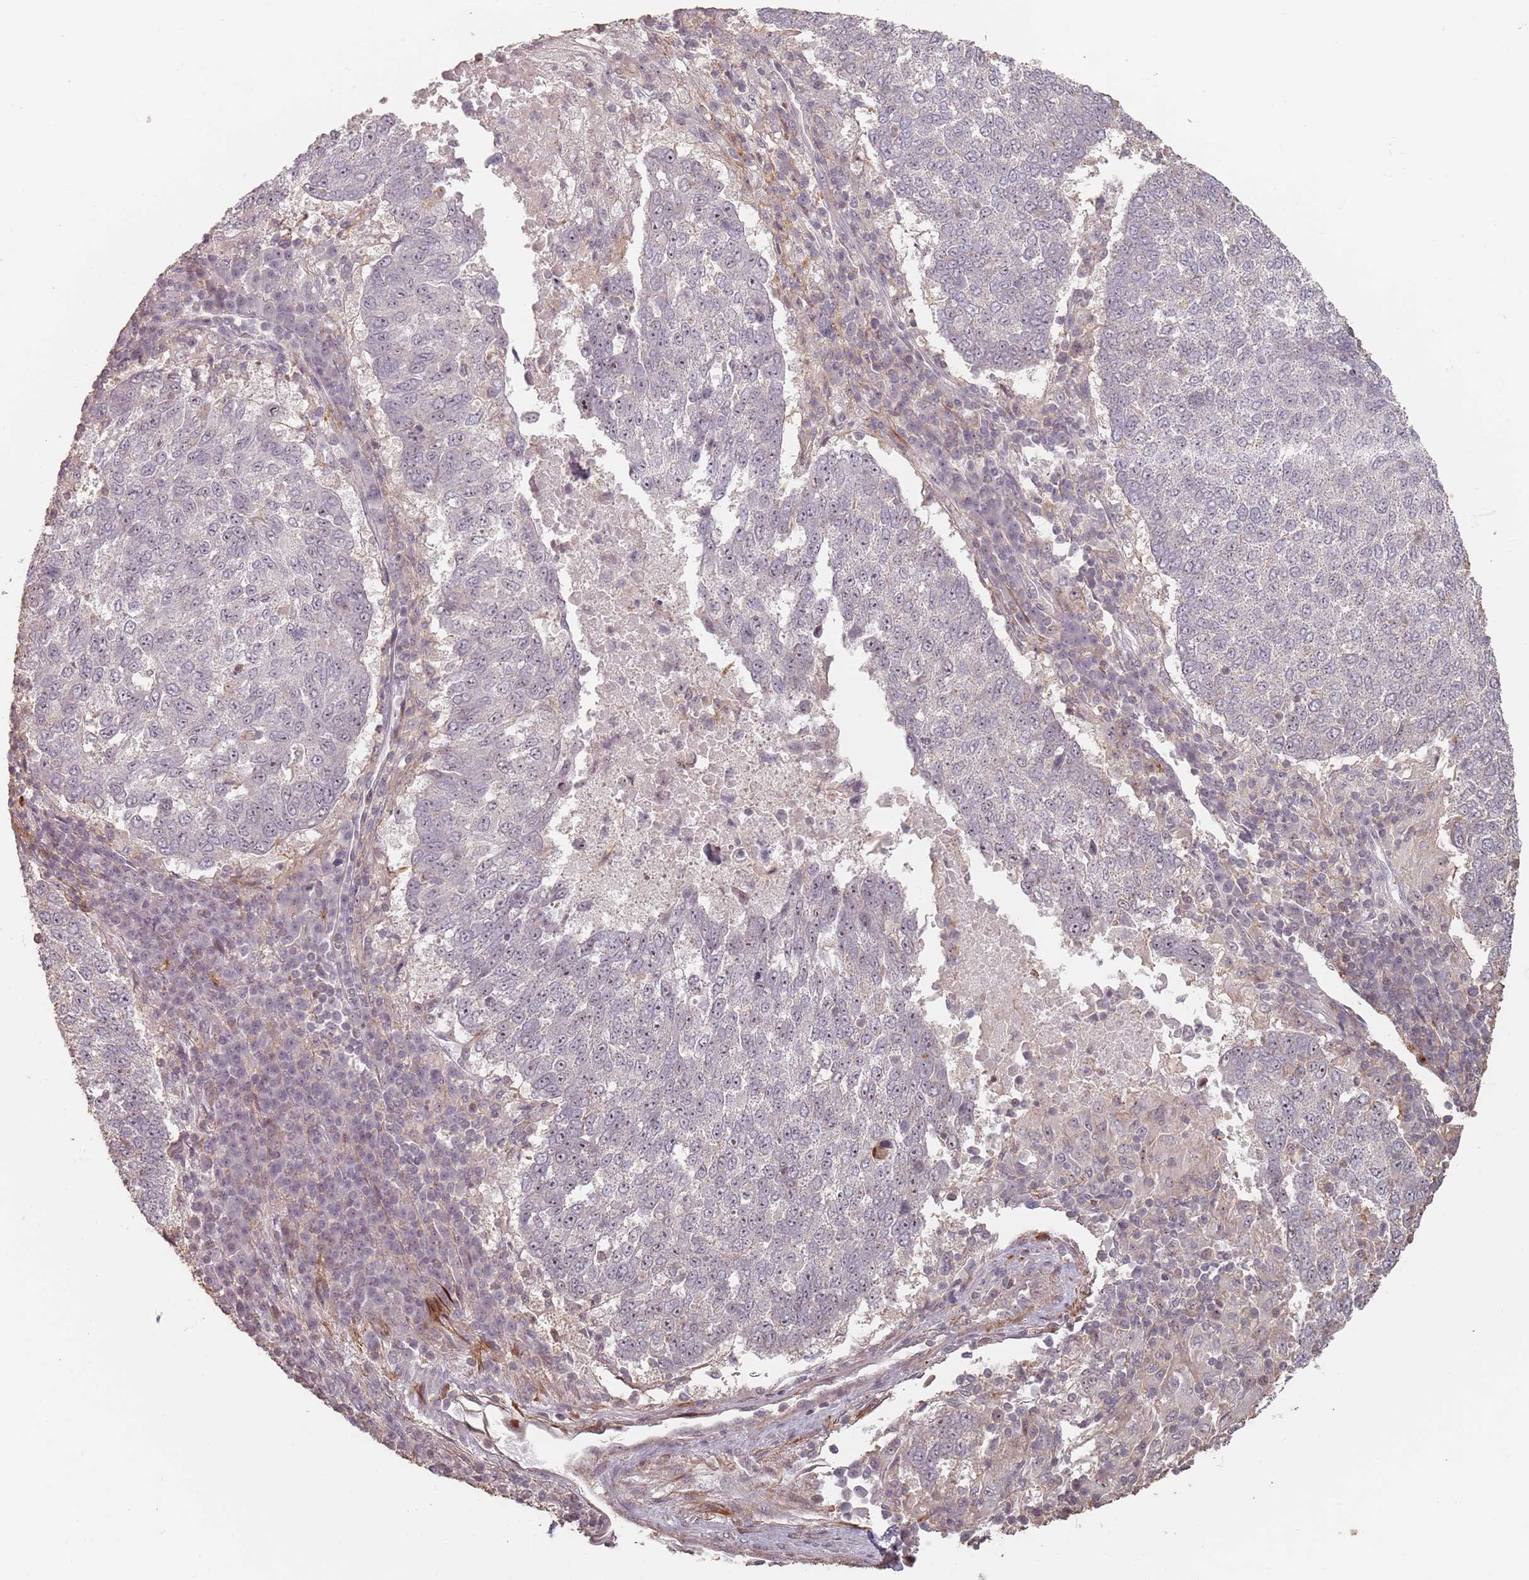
{"staining": {"intensity": "weak", "quantity": "25%-75%", "location": "nuclear"}, "tissue": "lung cancer", "cell_type": "Tumor cells", "image_type": "cancer", "snomed": [{"axis": "morphology", "description": "Squamous cell carcinoma, NOS"}, {"axis": "topography", "description": "Lung"}], "caption": "Immunohistochemical staining of lung cancer (squamous cell carcinoma) shows weak nuclear protein staining in approximately 25%-75% of tumor cells. Using DAB (brown) and hematoxylin (blue) stains, captured at high magnification using brightfield microscopy.", "gene": "ADTRP", "patient": {"sex": "male", "age": 73}}